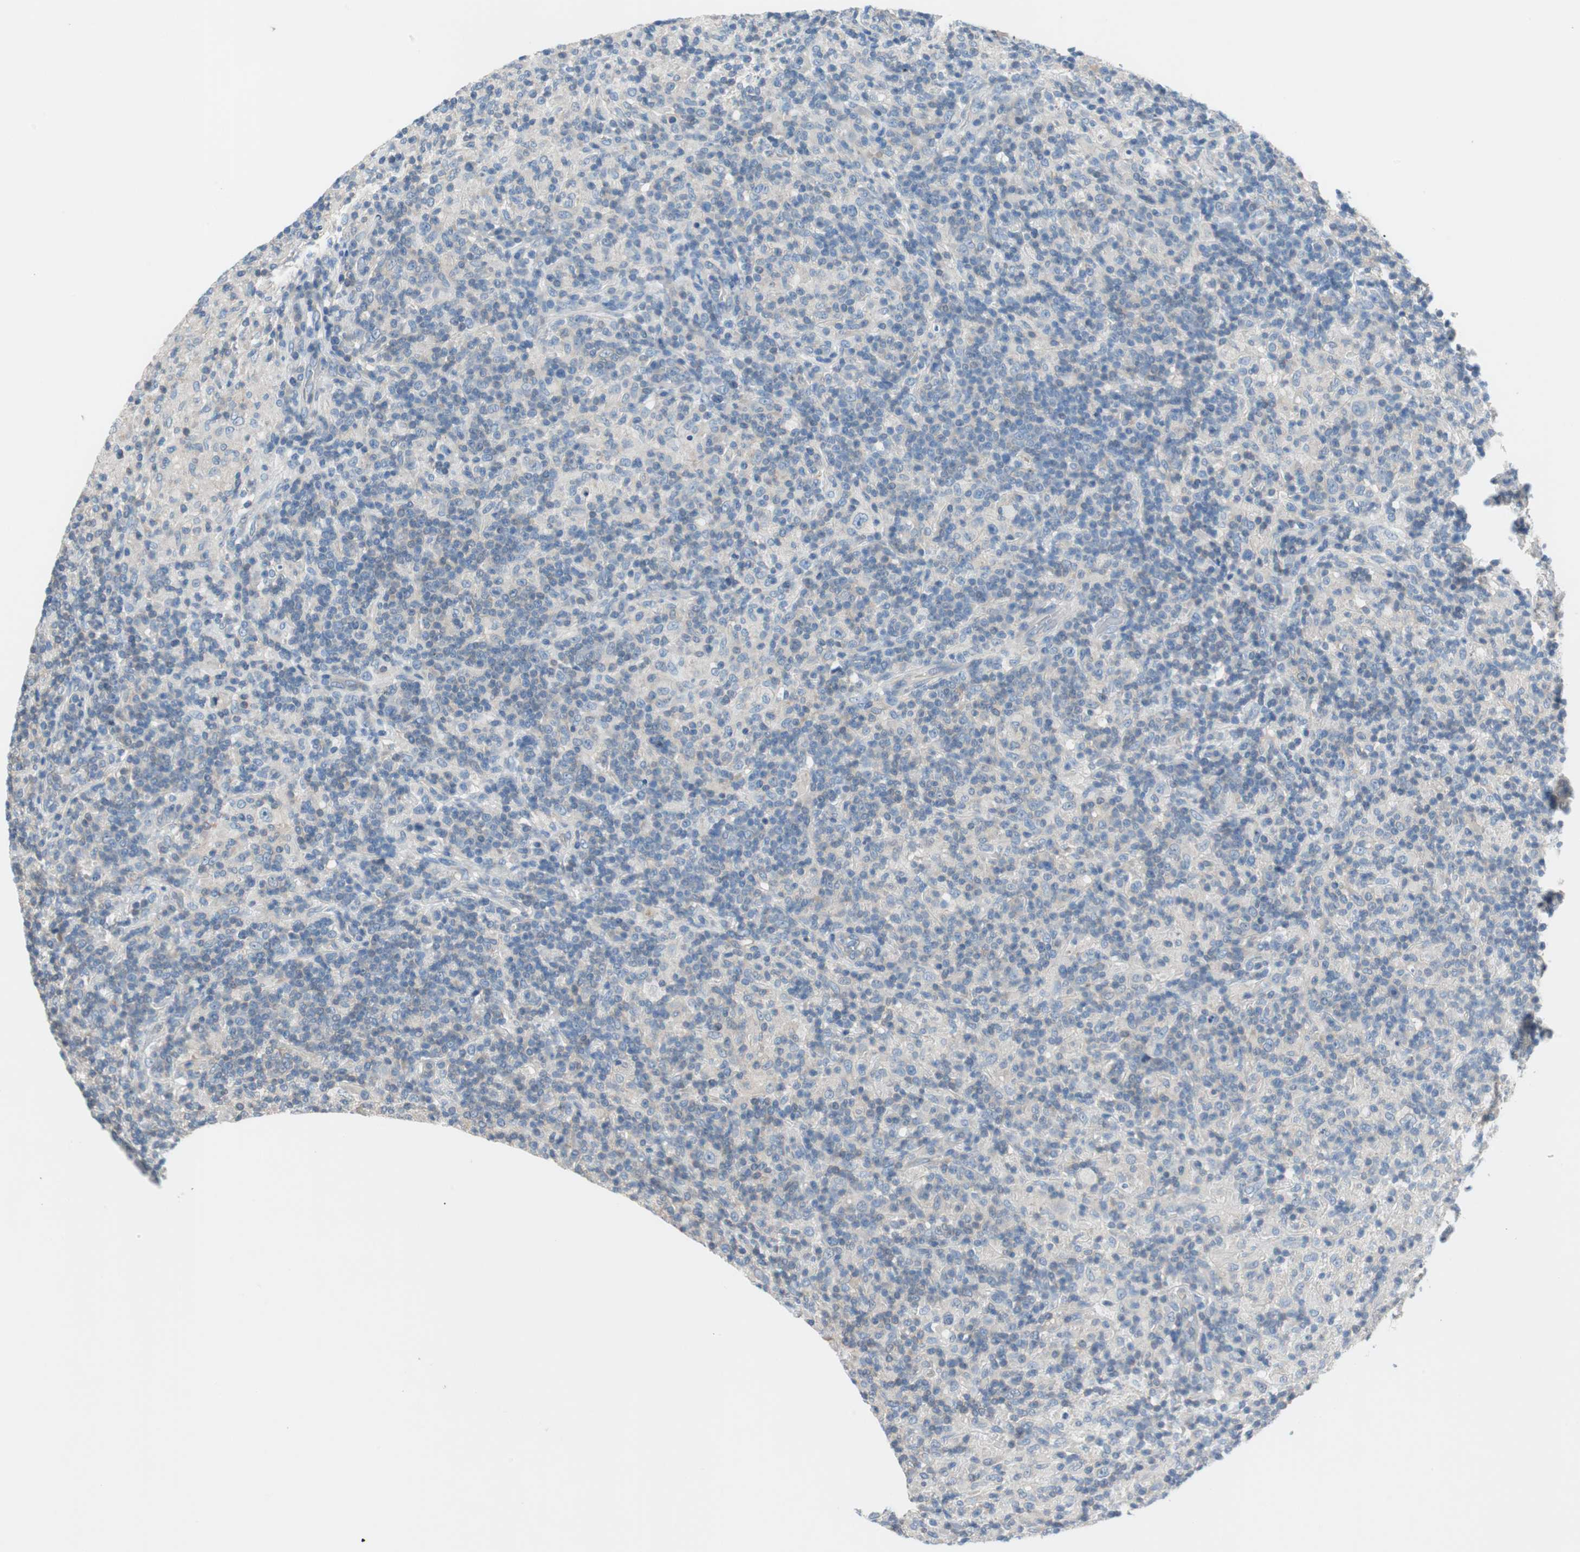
{"staining": {"intensity": "negative", "quantity": "none", "location": "none"}, "tissue": "lymphoma", "cell_type": "Tumor cells", "image_type": "cancer", "snomed": [{"axis": "morphology", "description": "Hodgkin's disease, NOS"}, {"axis": "topography", "description": "Lymph node"}], "caption": "This is an immunohistochemistry photomicrograph of Hodgkin's disease. There is no positivity in tumor cells.", "gene": "GLUL", "patient": {"sex": "male", "age": 70}}